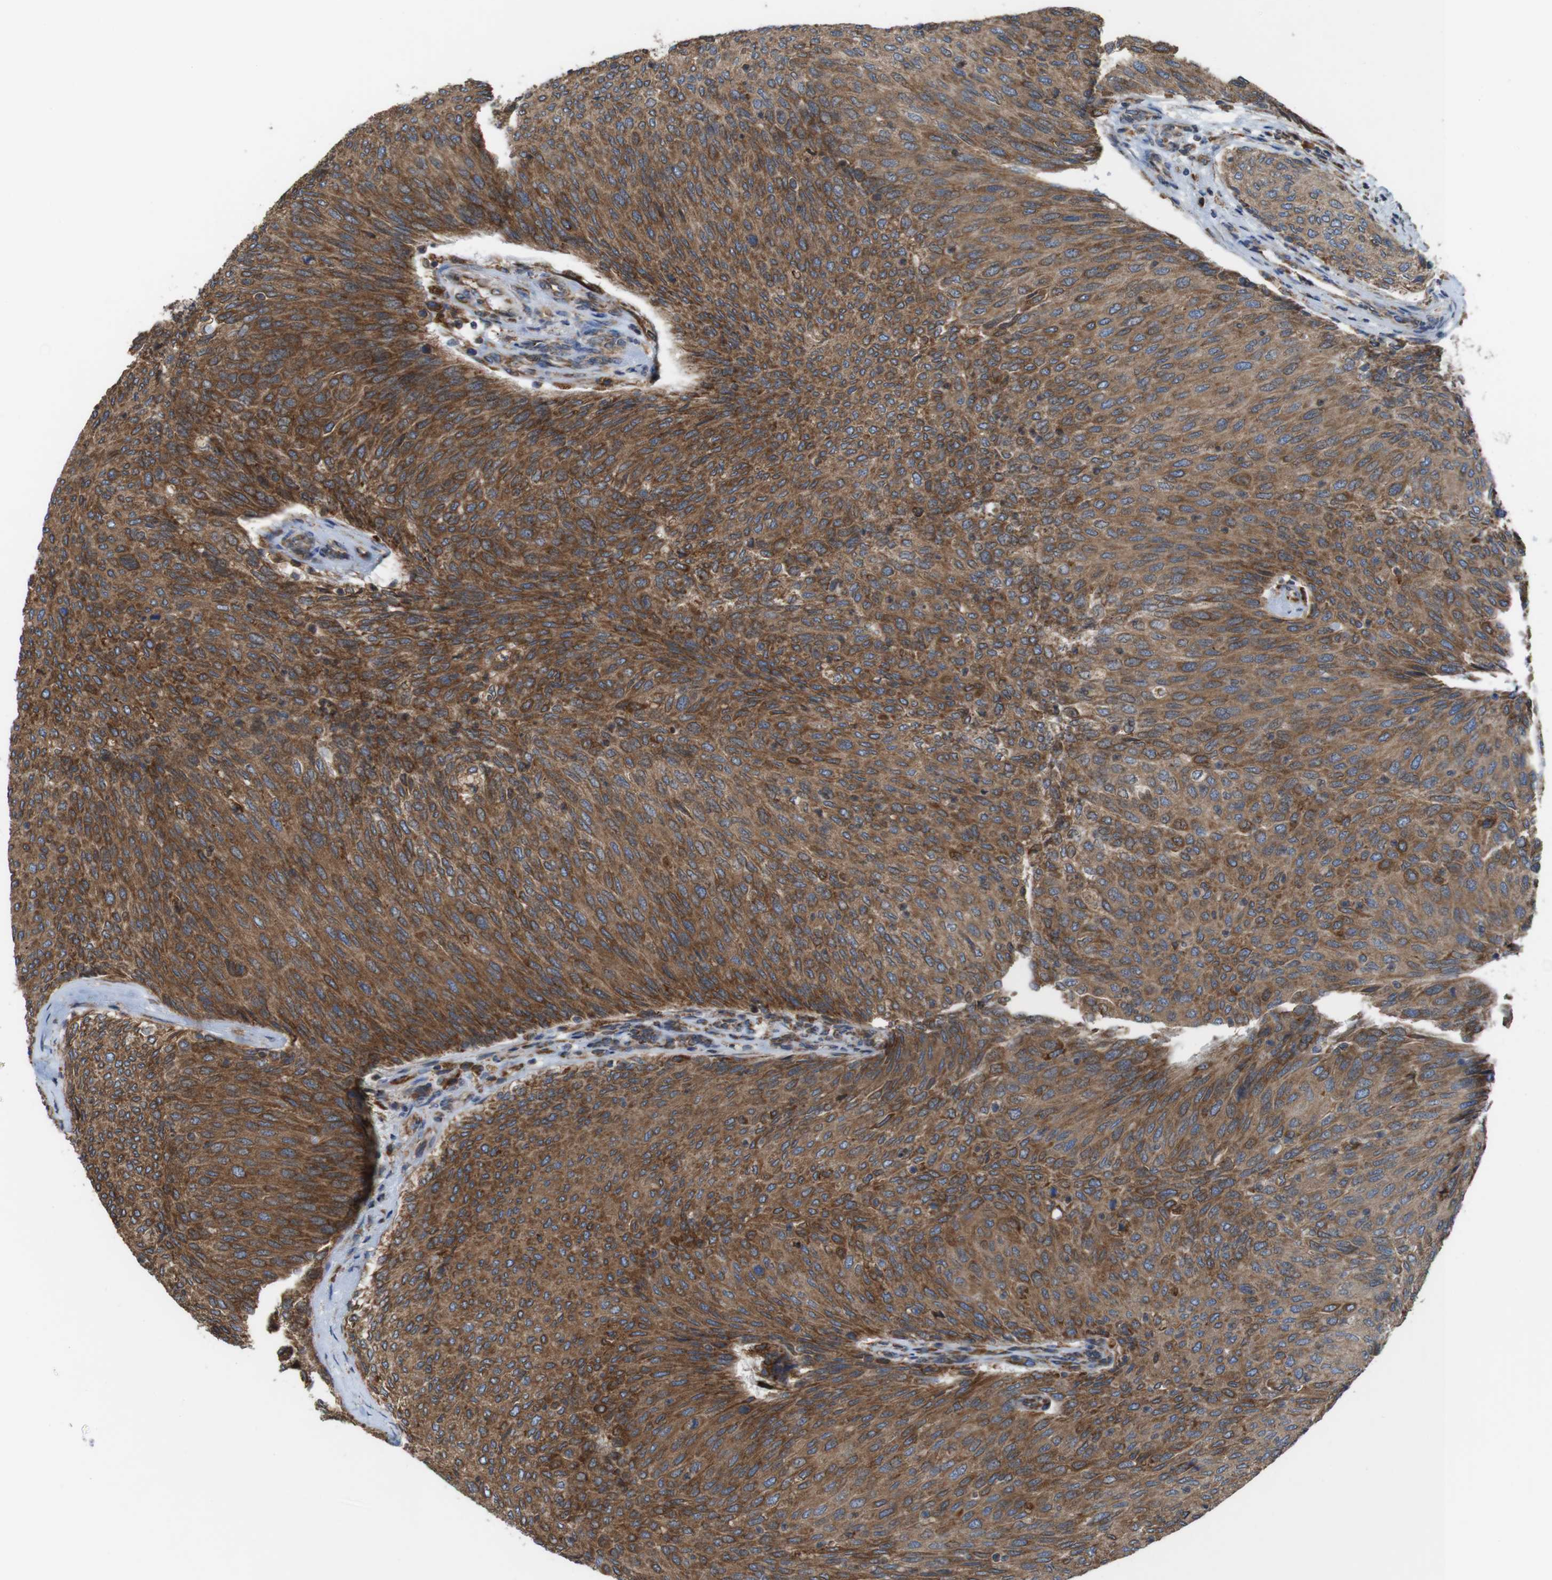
{"staining": {"intensity": "moderate", "quantity": ">75%", "location": "cytoplasmic/membranous"}, "tissue": "urothelial cancer", "cell_type": "Tumor cells", "image_type": "cancer", "snomed": [{"axis": "morphology", "description": "Urothelial carcinoma, Low grade"}, {"axis": "topography", "description": "Urinary bladder"}], "caption": "A brown stain highlights moderate cytoplasmic/membranous staining of a protein in low-grade urothelial carcinoma tumor cells. (DAB (3,3'-diaminobenzidine) IHC with brightfield microscopy, high magnification).", "gene": "UGGT1", "patient": {"sex": "female", "age": 79}}